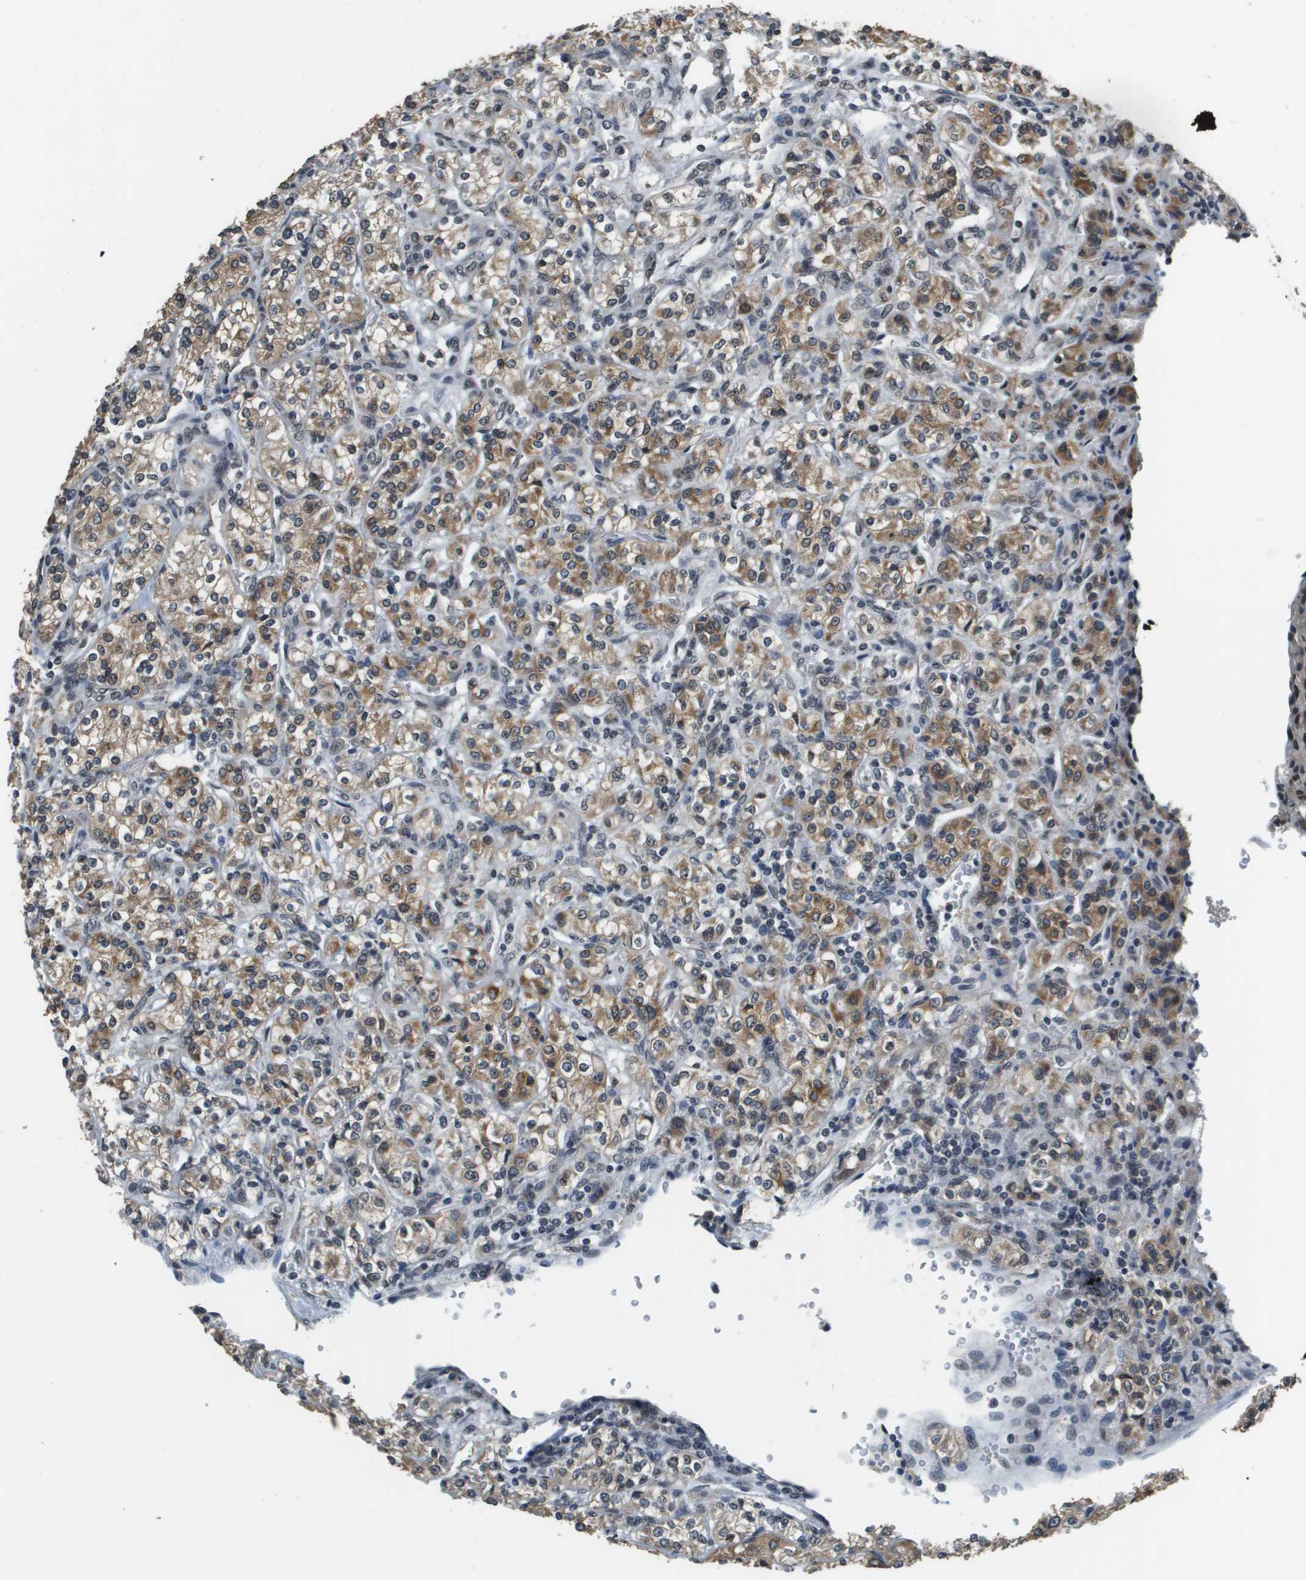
{"staining": {"intensity": "moderate", "quantity": ">75%", "location": "cytoplasmic/membranous"}, "tissue": "renal cancer", "cell_type": "Tumor cells", "image_type": "cancer", "snomed": [{"axis": "morphology", "description": "Adenocarcinoma, NOS"}, {"axis": "topography", "description": "Kidney"}], "caption": "Protein expression analysis of adenocarcinoma (renal) displays moderate cytoplasmic/membranous positivity in about >75% of tumor cells.", "gene": "FANCC", "patient": {"sex": "male", "age": 77}}